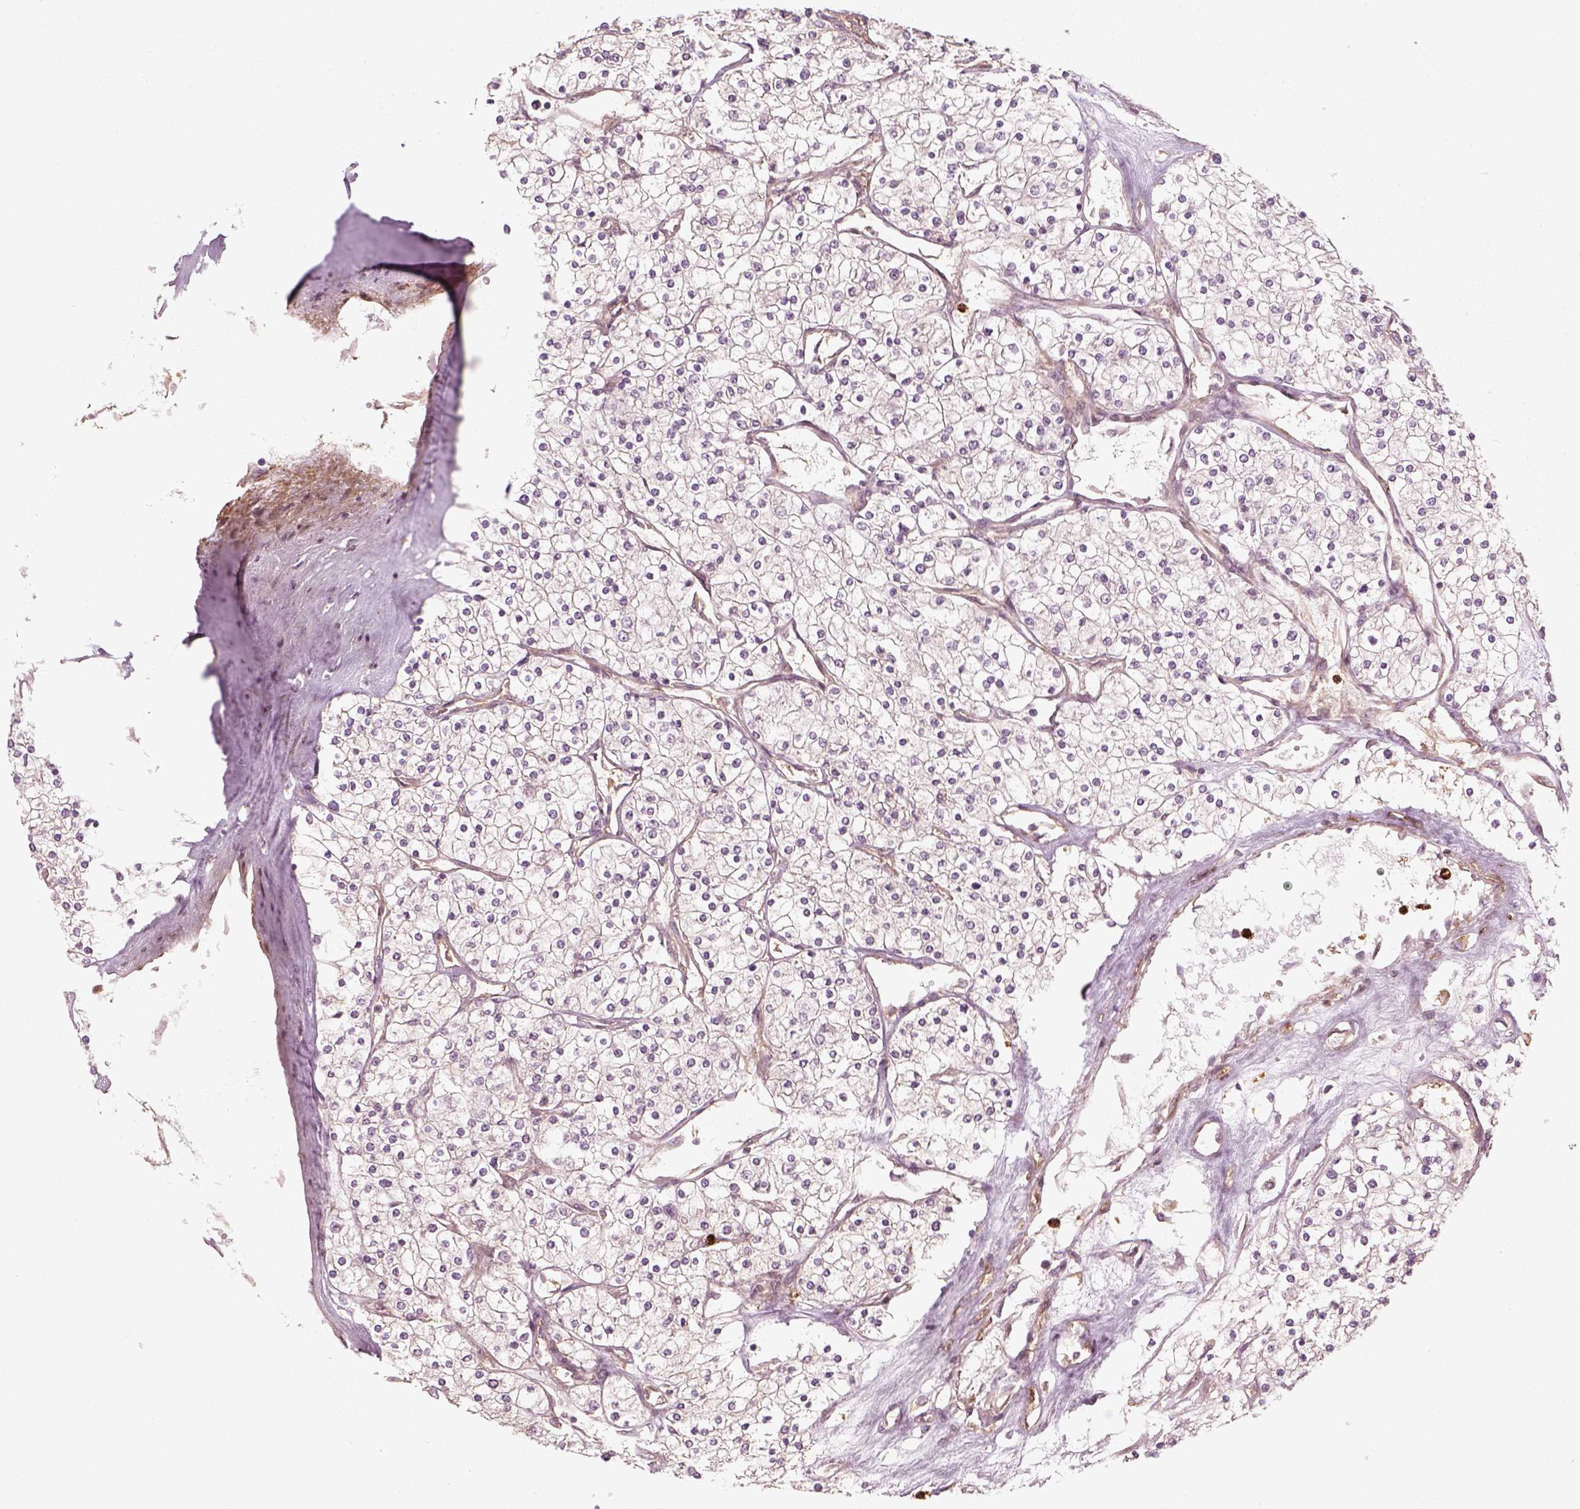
{"staining": {"intensity": "negative", "quantity": "none", "location": "none"}, "tissue": "renal cancer", "cell_type": "Tumor cells", "image_type": "cancer", "snomed": [{"axis": "morphology", "description": "Adenocarcinoma, NOS"}, {"axis": "topography", "description": "Kidney"}], "caption": "Tumor cells show no significant positivity in renal cancer (adenocarcinoma).", "gene": "NPTN", "patient": {"sex": "male", "age": 80}}